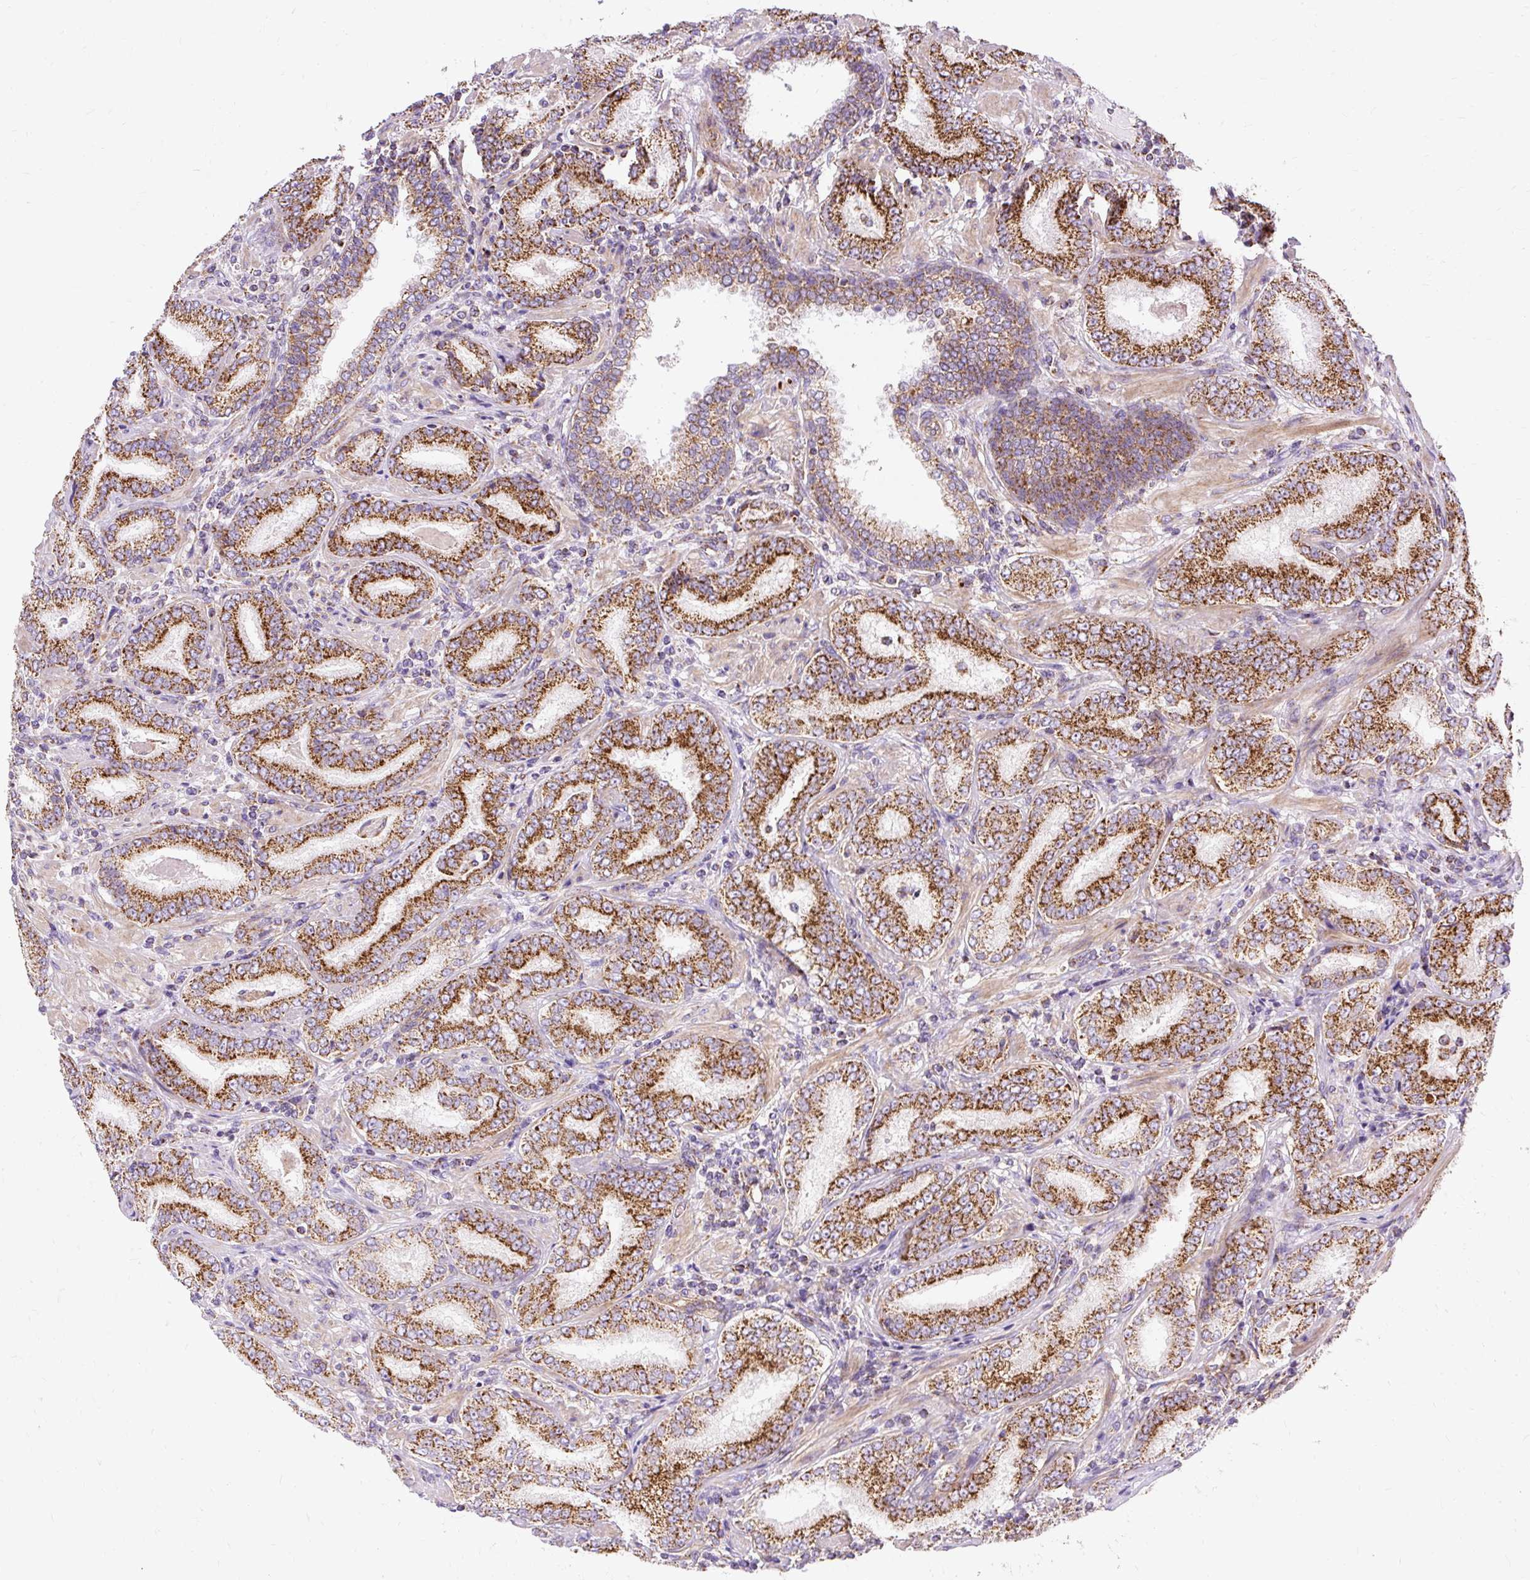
{"staining": {"intensity": "strong", "quantity": ">75%", "location": "cytoplasmic/membranous"}, "tissue": "prostate cancer", "cell_type": "Tumor cells", "image_type": "cancer", "snomed": [{"axis": "morphology", "description": "Adenocarcinoma, High grade"}, {"axis": "topography", "description": "Prostate"}], "caption": "Protein expression analysis of prostate cancer (high-grade adenocarcinoma) shows strong cytoplasmic/membranous expression in about >75% of tumor cells.", "gene": "CEP290", "patient": {"sex": "male", "age": 72}}